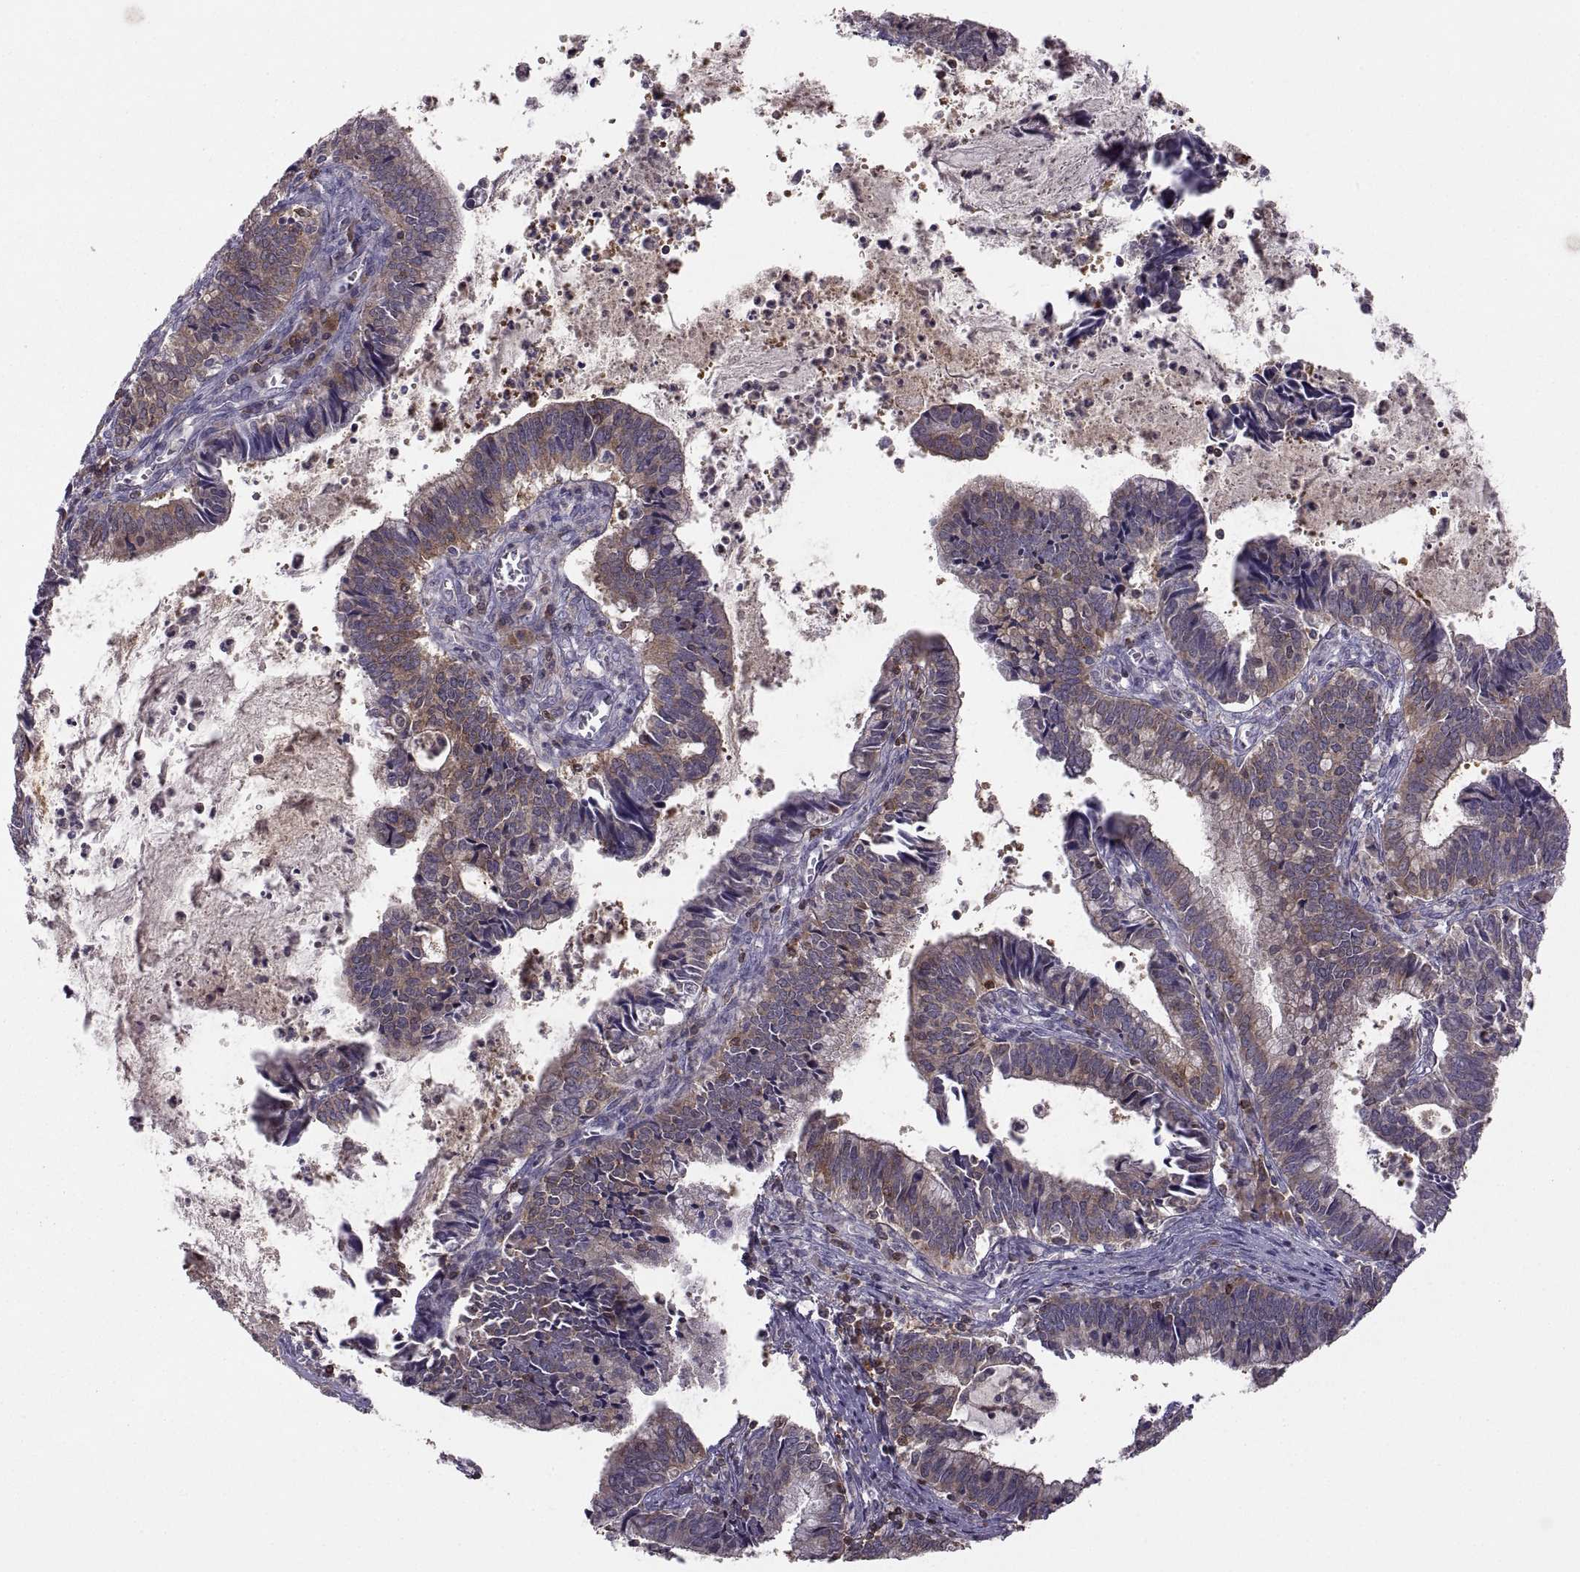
{"staining": {"intensity": "moderate", "quantity": "<25%", "location": "cytoplasmic/membranous"}, "tissue": "cervical cancer", "cell_type": "Tumor cells", "image_type": "cancer", "snomed": [{"axis": "morphology", "description": "Adenocarcinoma, NOS"}, {"axis": "topography", "description": "Cervix"}], "caption": "The image displays immunohistochemical staining of cervical cancer (adenocarcinoma). There is moderate cytoplasmic/membranous staining is present in about <25% of tumor cells.", "gene": "EZR", "patient": {"sex": "female", "age": 42}}